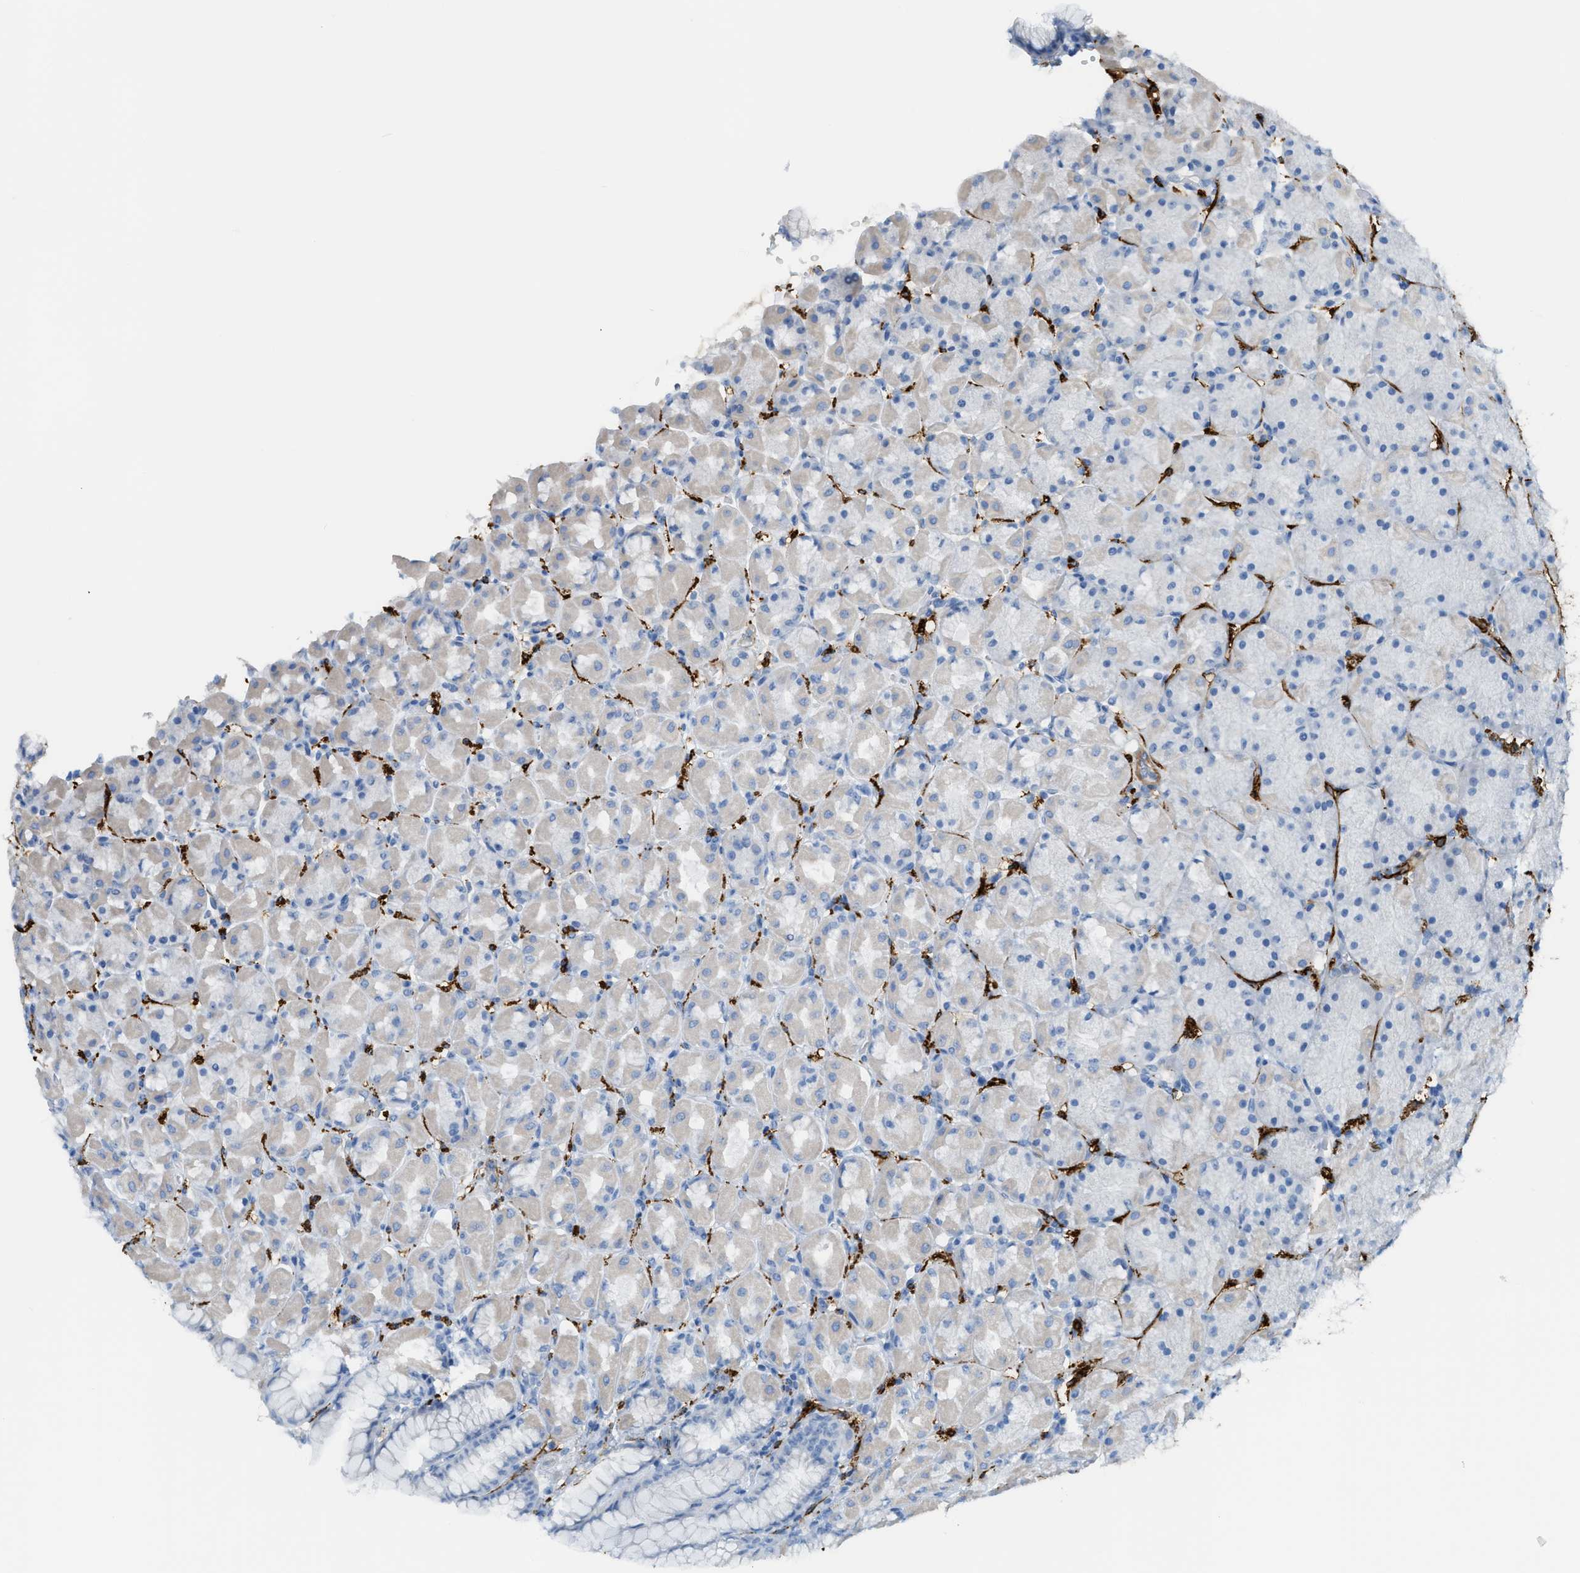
{"staining": {"intensity": "negative", "quantity": "none", "location": "none"}, "tissue": "stomach", "cell_type": "Glandular cells", "image_type": "normal", "snomed": [{"axis": "morphology", "description": "Normal tissue, NOS"}, {"axis": "topography", "description": "Stomach, upper"}], "caption": "IHC of unremarkable human stomach shows no staining in glandular cells.", "gene": "MYH11", "patient": {"sex": "female", "age": 56}}